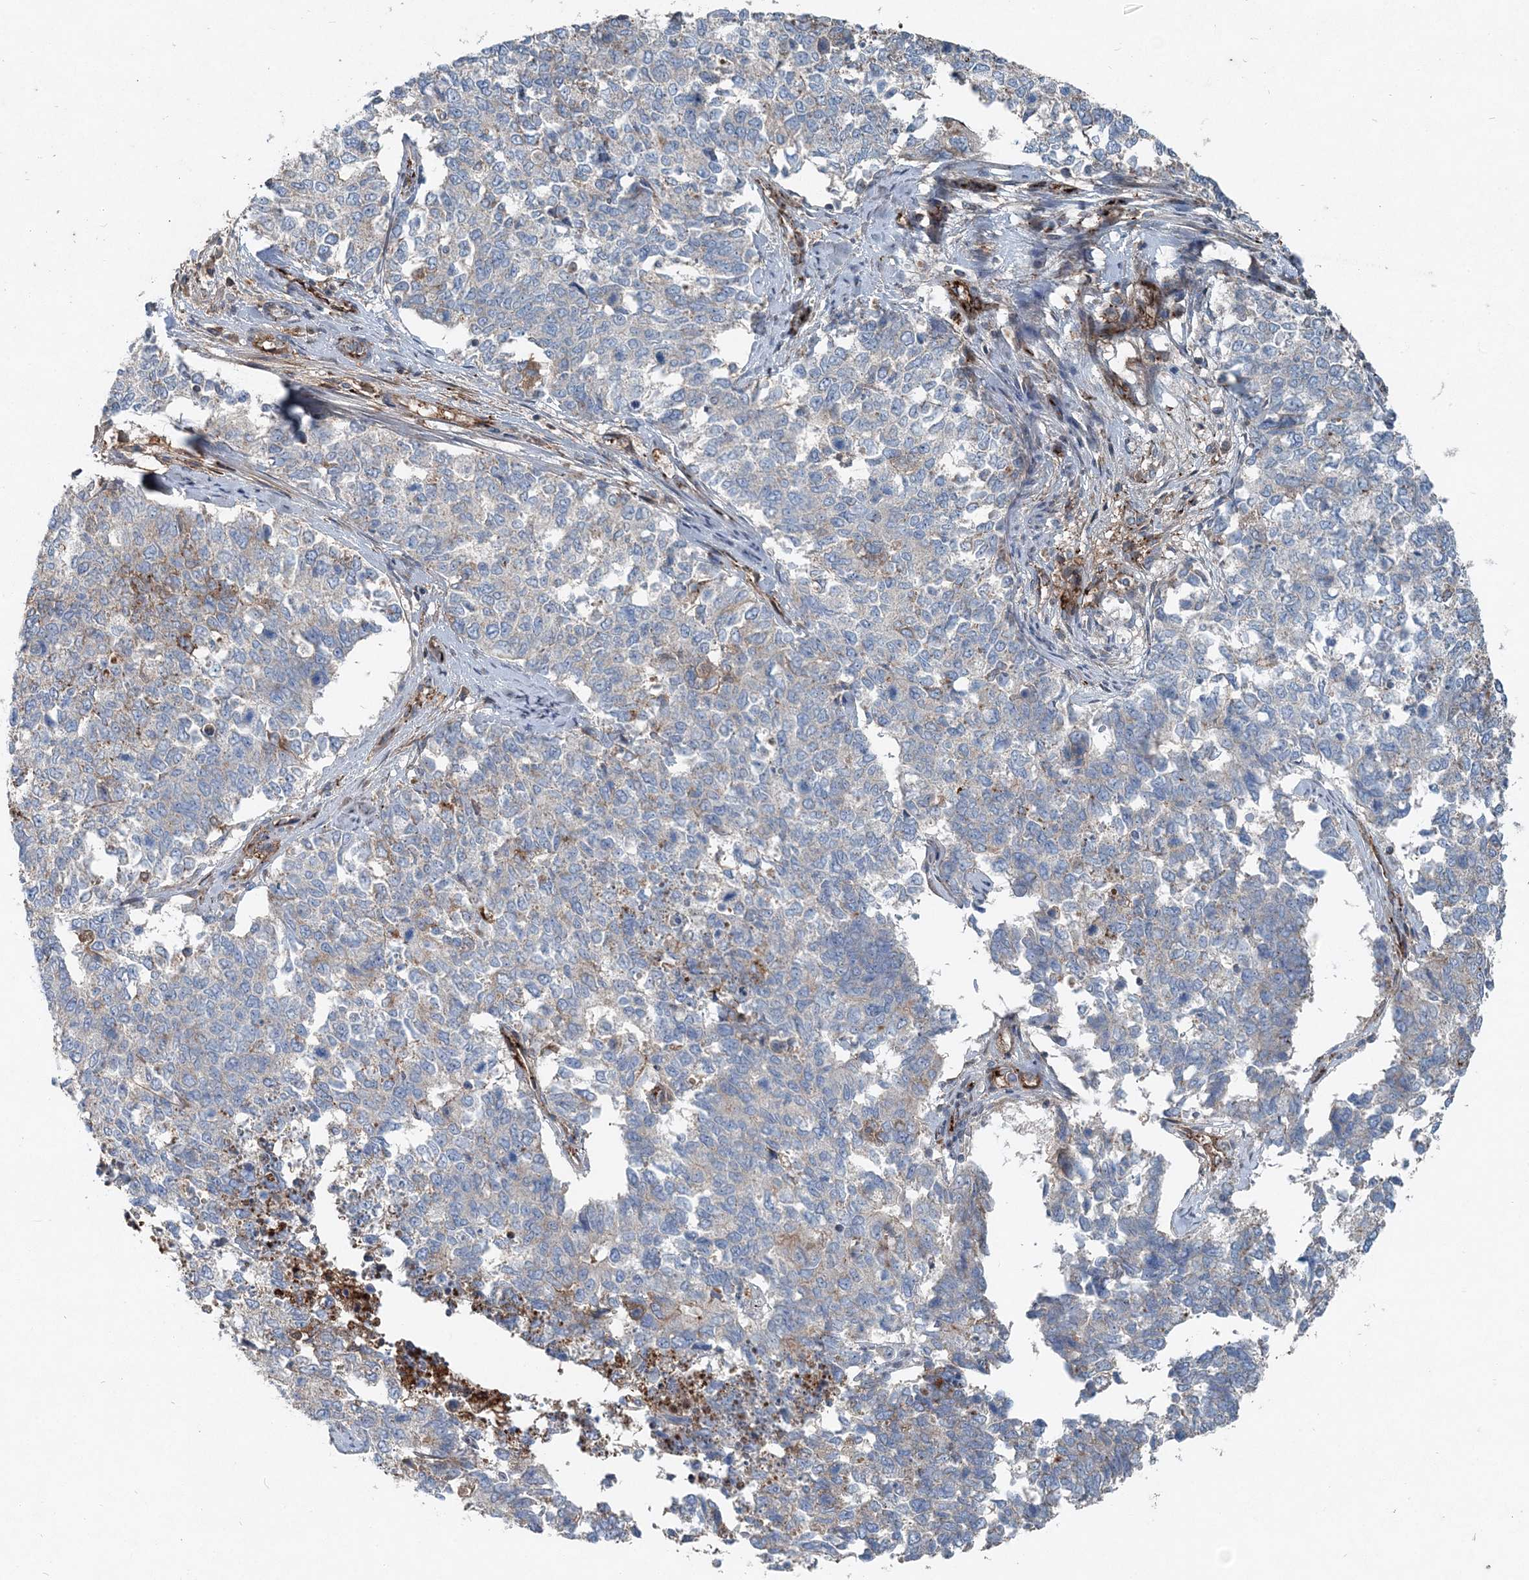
{"staining": {"intensity": "negative", "quantity": "none", "location": "none"}, "tissue": "cervical cancer", "cell_type": "Tumor cells", "image_type": "cancer", "snomed": [{"axis": "morphology", "description": "Squamous cell carcinoma, NOS"}, {"axis": "topography", "description": "Cervix"}], "caption": "Tumor cells are negative for protein expression in human cervical squamous cell carcinoma.", "gene": "ABHD14B", "patient": {"sex": "female", "age": 63}}